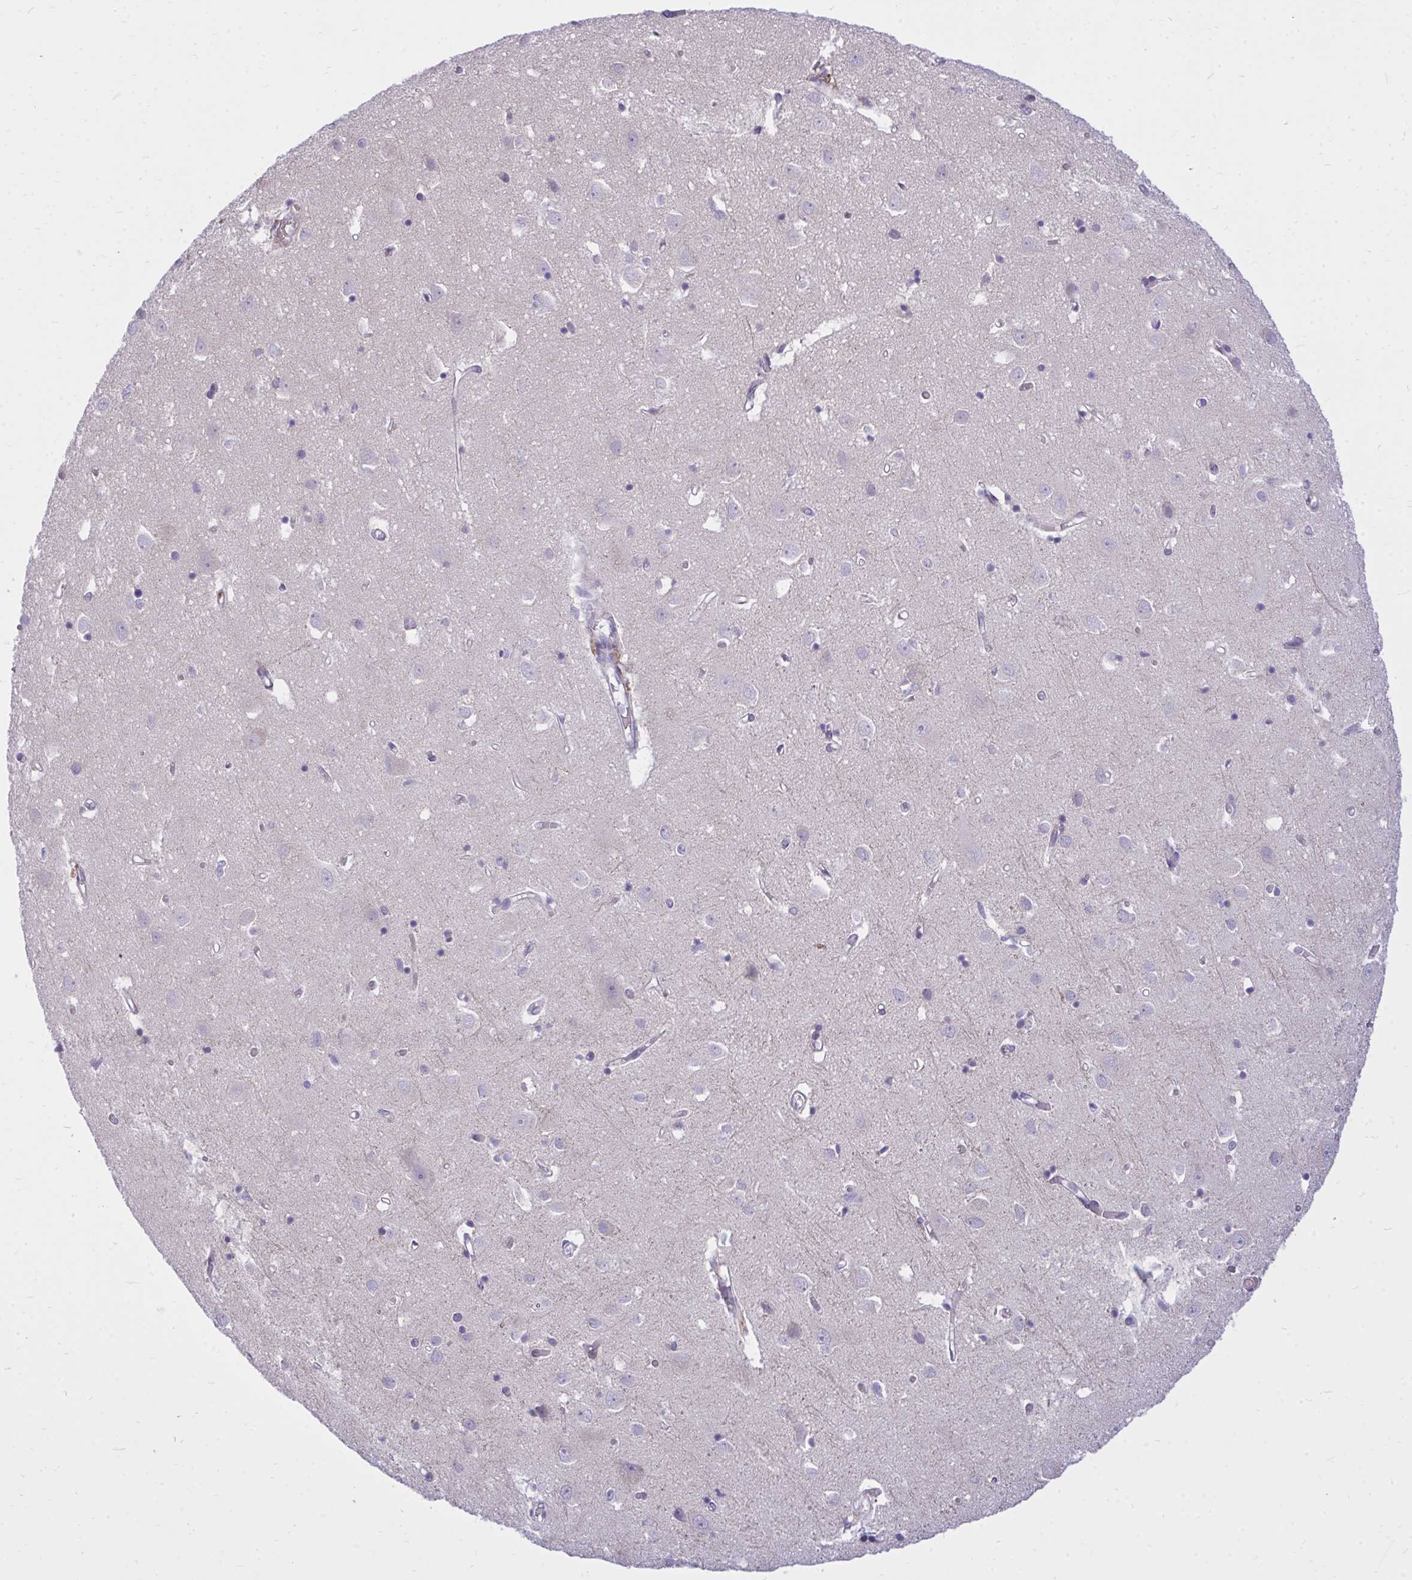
{"staining": {"intensity": "moderate", "quantity": "<25%", "location": "cytoplasmic/membranous"}, "tissue": "cerebral cortex", "cell_type": "Endothelial cells", "image_type": "normal", "snomed": [{"axis": "morphology", "description": "Normal tissue, NOS"}, {"axis": "topography", "description": "Cerebral cortex"}], "caption": "Brown immunohistochemical staining in benign cerebral cortex exhibits moderate cytoplasmic/membranous positivity in approximately <25% of endothelial cells. (Brightfield microscopy of DAB IHC at high magnification).", "gene": "ZSCAN25", "patient": {"sex": "male", "age": 70}}